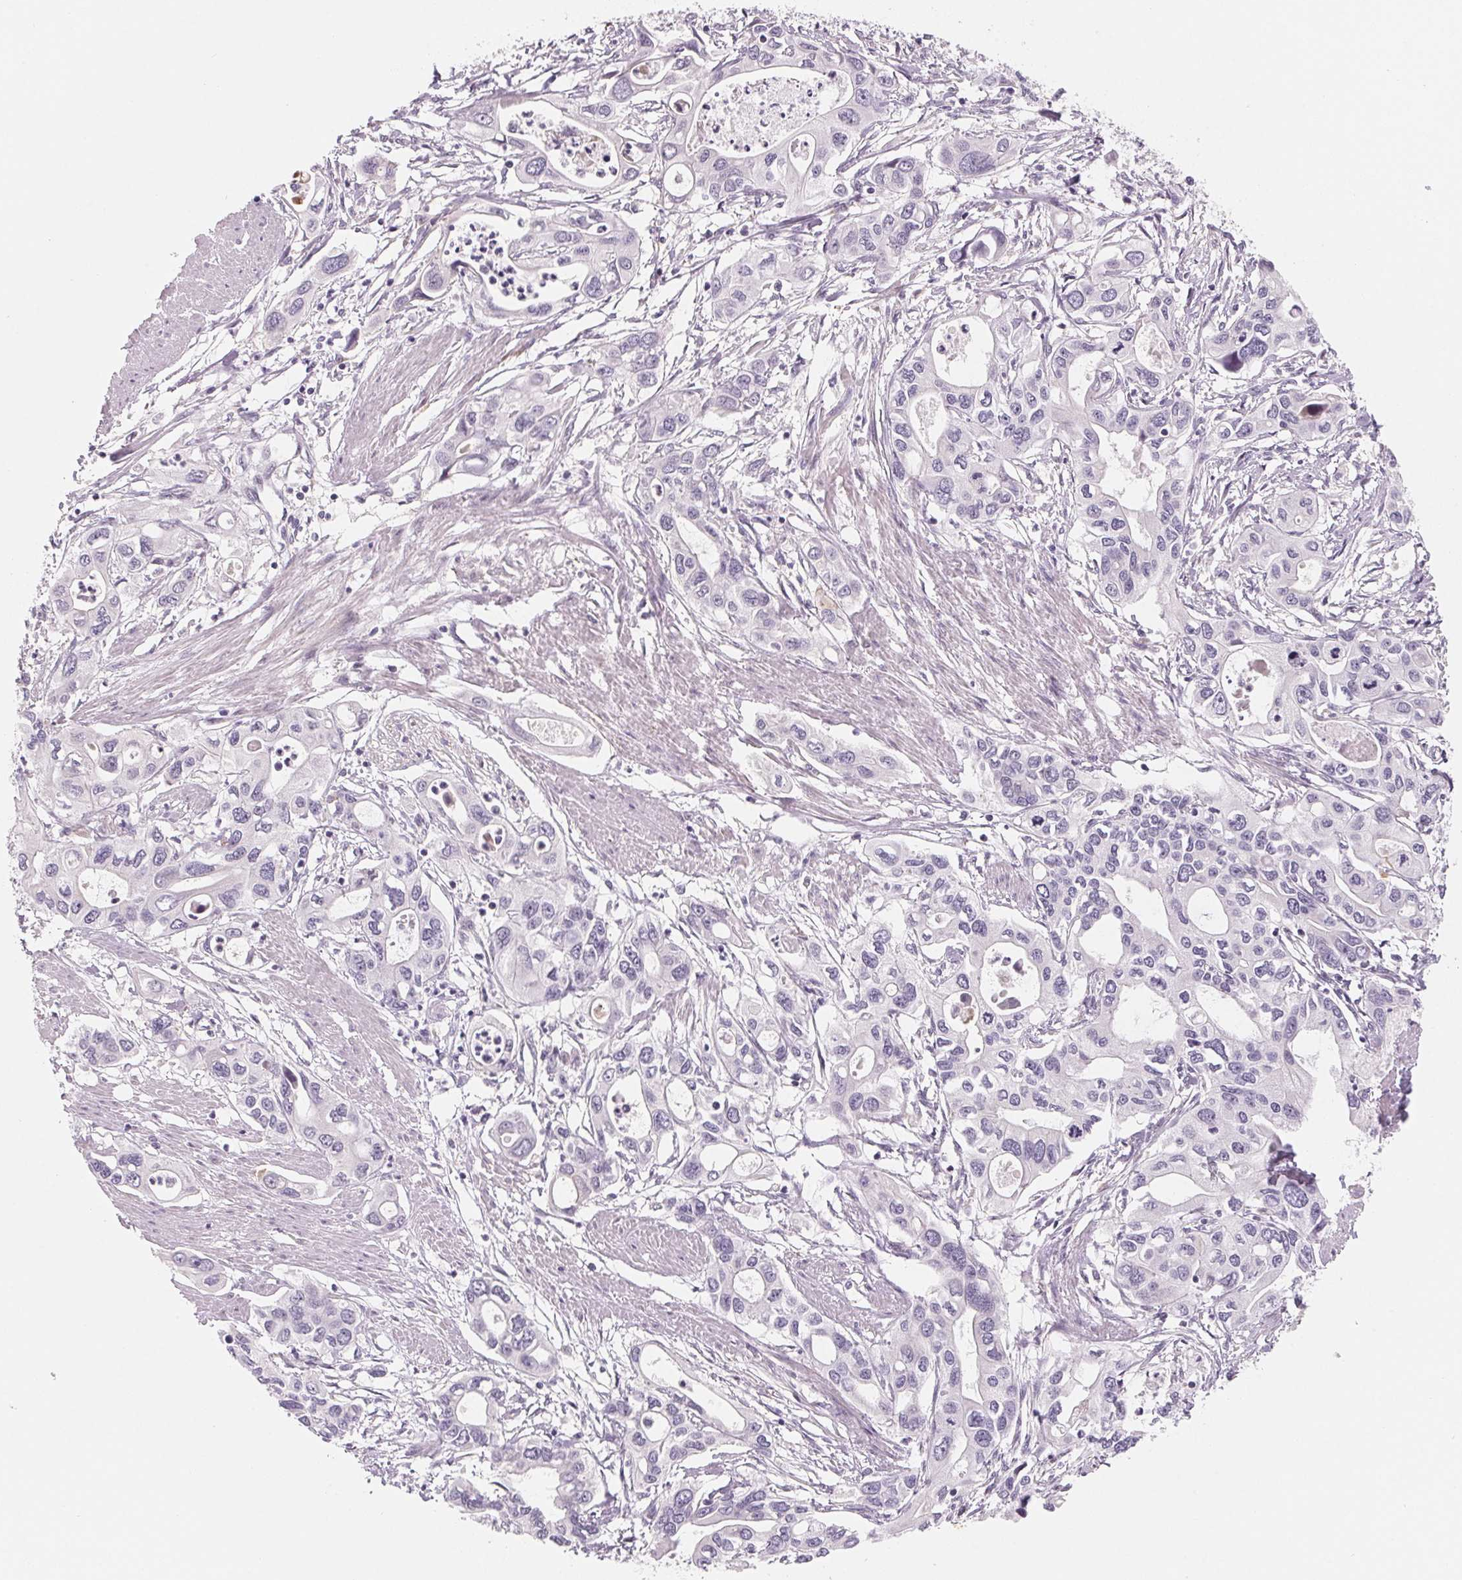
{"staining": {"intensity": "negative", "quantity": "none", "location": "none"}, "tissue": "pancreatic cancer", "cell_type": "Tumor cells", "image_type": "cancer", "snomed": [{"axis": "morphology", "description": "Adenocarcinoma, NOS"}, {"axis": "topography", "description": "Pancreas"}], "caption": "Pancreatic cancer was stained to show a protein in brown. There is no significant expression in tumor cells.", "gene": "CFC1", "patient": {"sex": "male", "age": 60}}